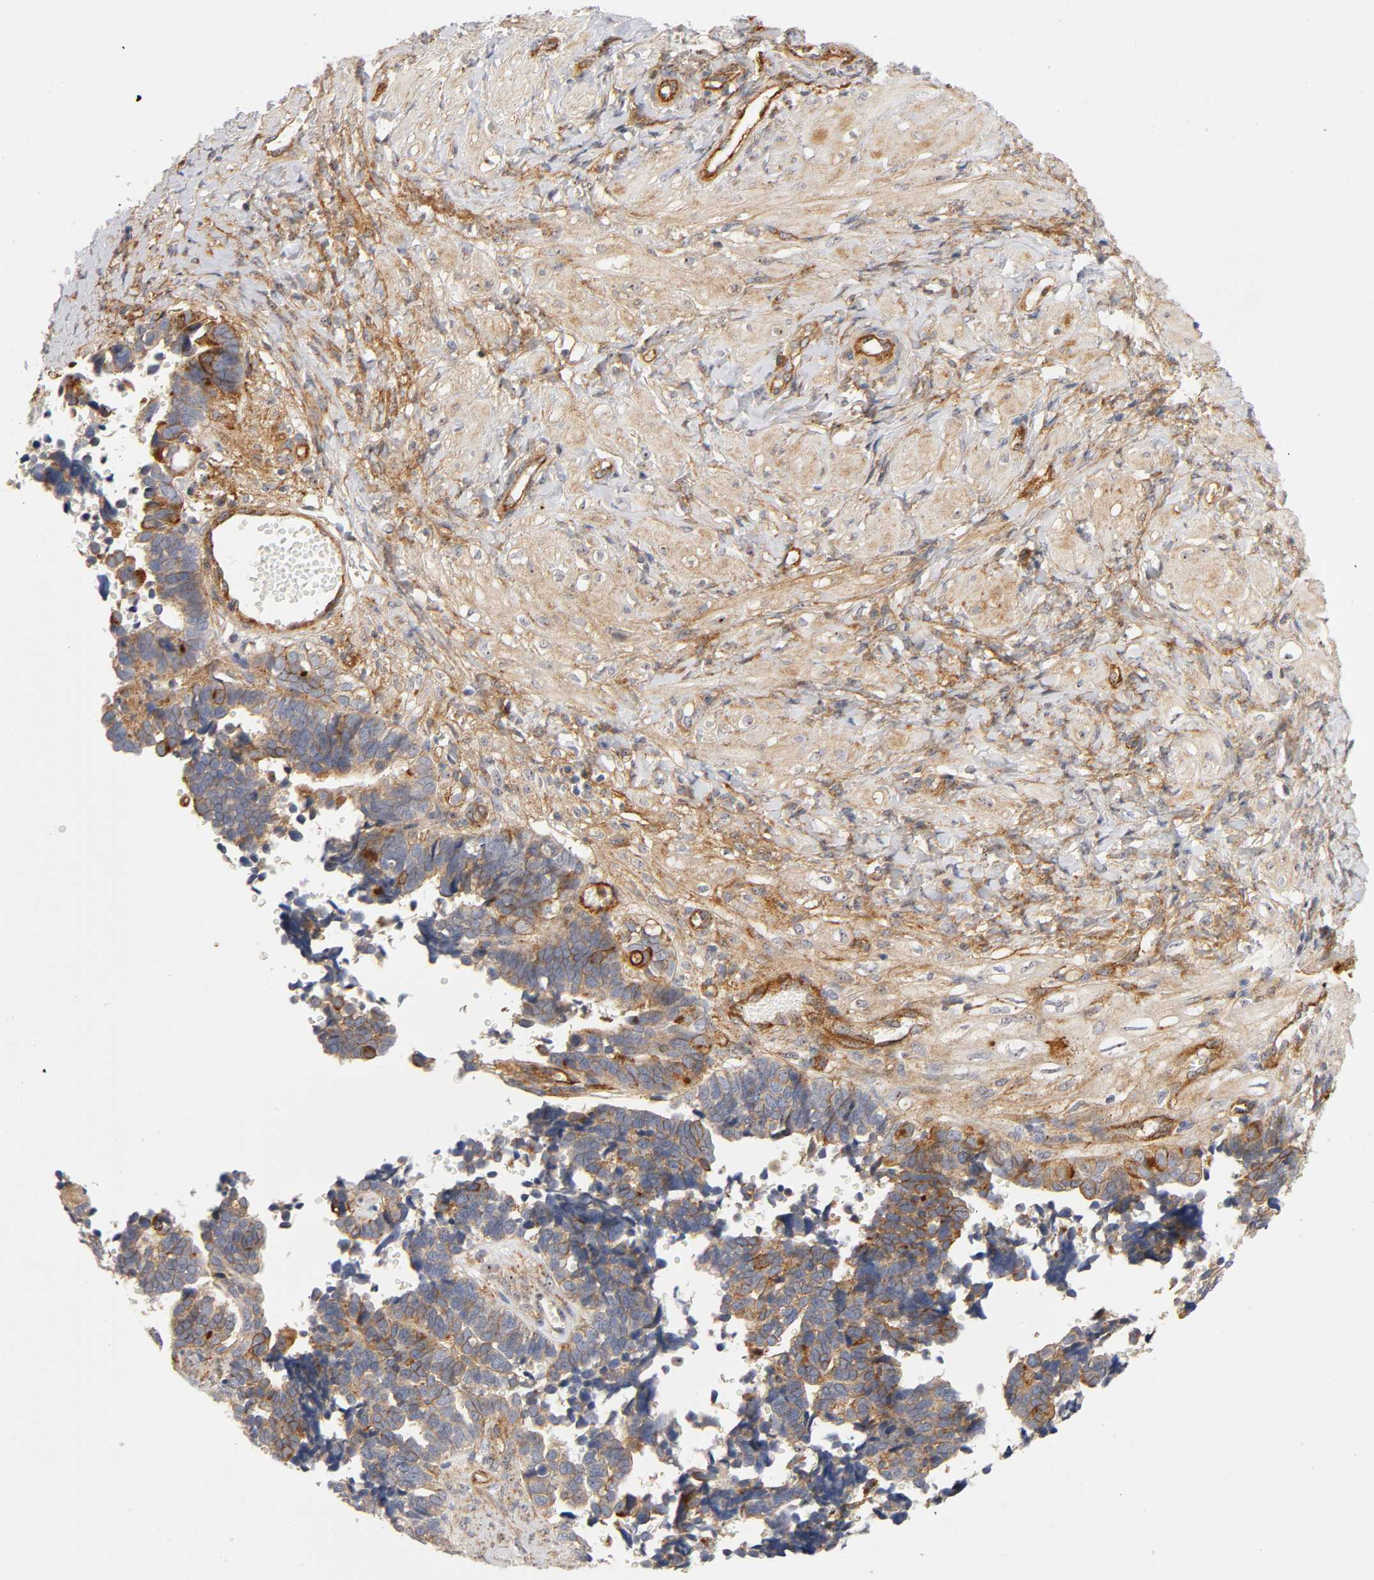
{"staining": {"intensity": "moderate", "quantity": ">75%", "location": "cytoplasmic/membranous"}, "tissue": "ovarian cancer", "cell_type": "Tumor cells", "image_type": "cancer", "snomed": [{"axis": "morphology", "description": "Cystadenocarcinoma, serous, NOS"}, {"axis": "topography", "description": "Ovary"}], "caption": "High-magnification brightfield microscopy of ovarian cancer (serous cystadenocarcinoma) stained with DAB (3,3'-diaminobenzidine) (brown) and counterstained with hematoxylin (blue). tumor cells exhibit moderate cytoplasmic/membranous staining is present in about>75% of cells.", "gene": "PLD1", "patient": {"sex": "female", "age": 77}}